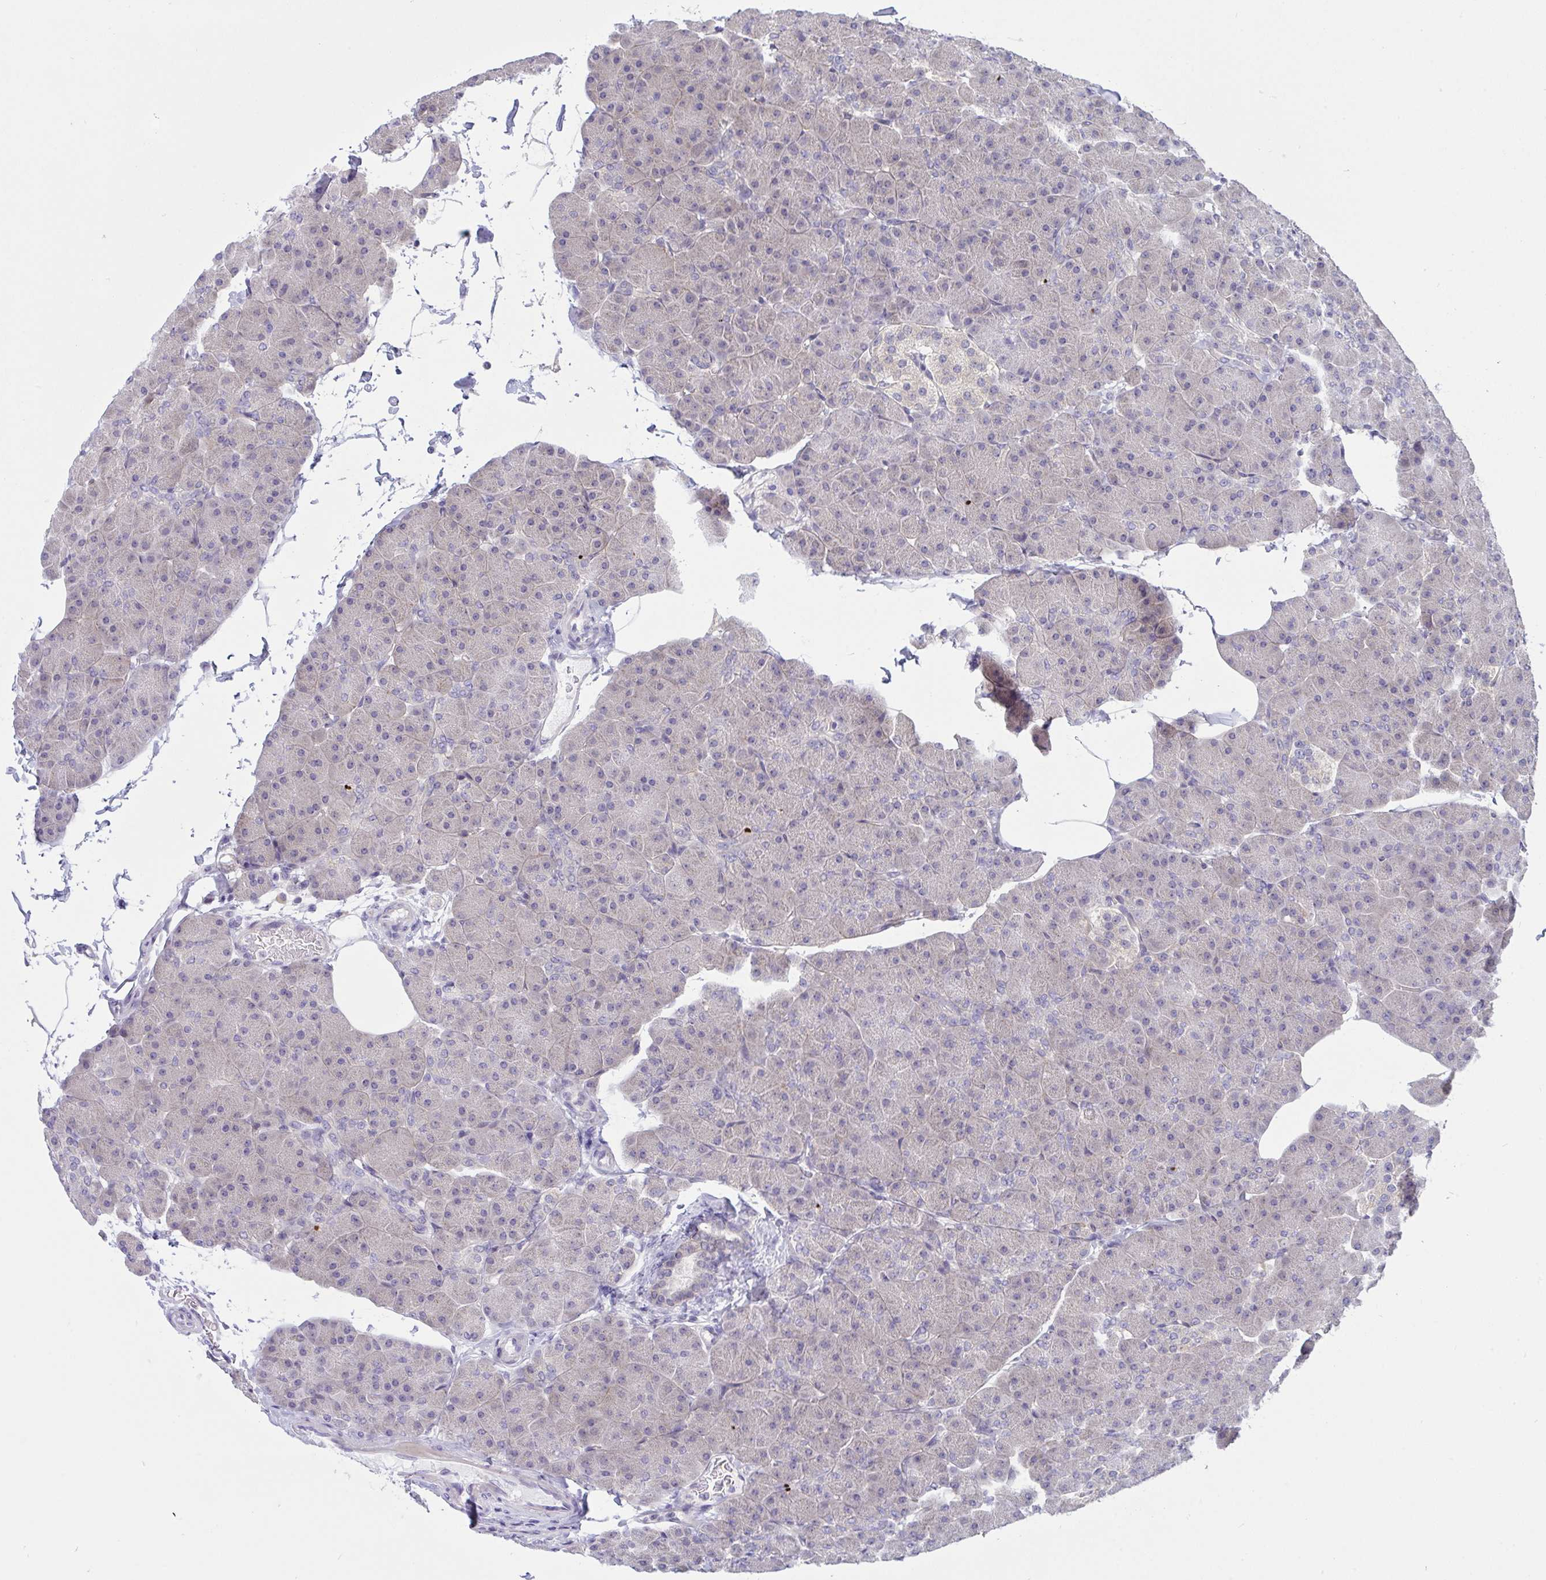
{"staining": {"intensity": "weak", "quantity": "25%-75%", "location": "cytoplasmic/membranous"}, "tissue": "pancreas", "cell_type": "Exocrine glandular cells", "image_type": "normal", "snomed": [{"axis": "morphology", "description": "Normal tissue, NOS"}, {"axis": "topography", "description": "Pancreas"}], "caption": "An IHC photomicrograph of unremarkable tissue is shown. Protein staining in brown labels weak cytoplasmic/membranous positivity in pancreas within exocrine glandular cells.", "gene": "TMEM41A", "patient": {"sex": "male", "age": 35}}